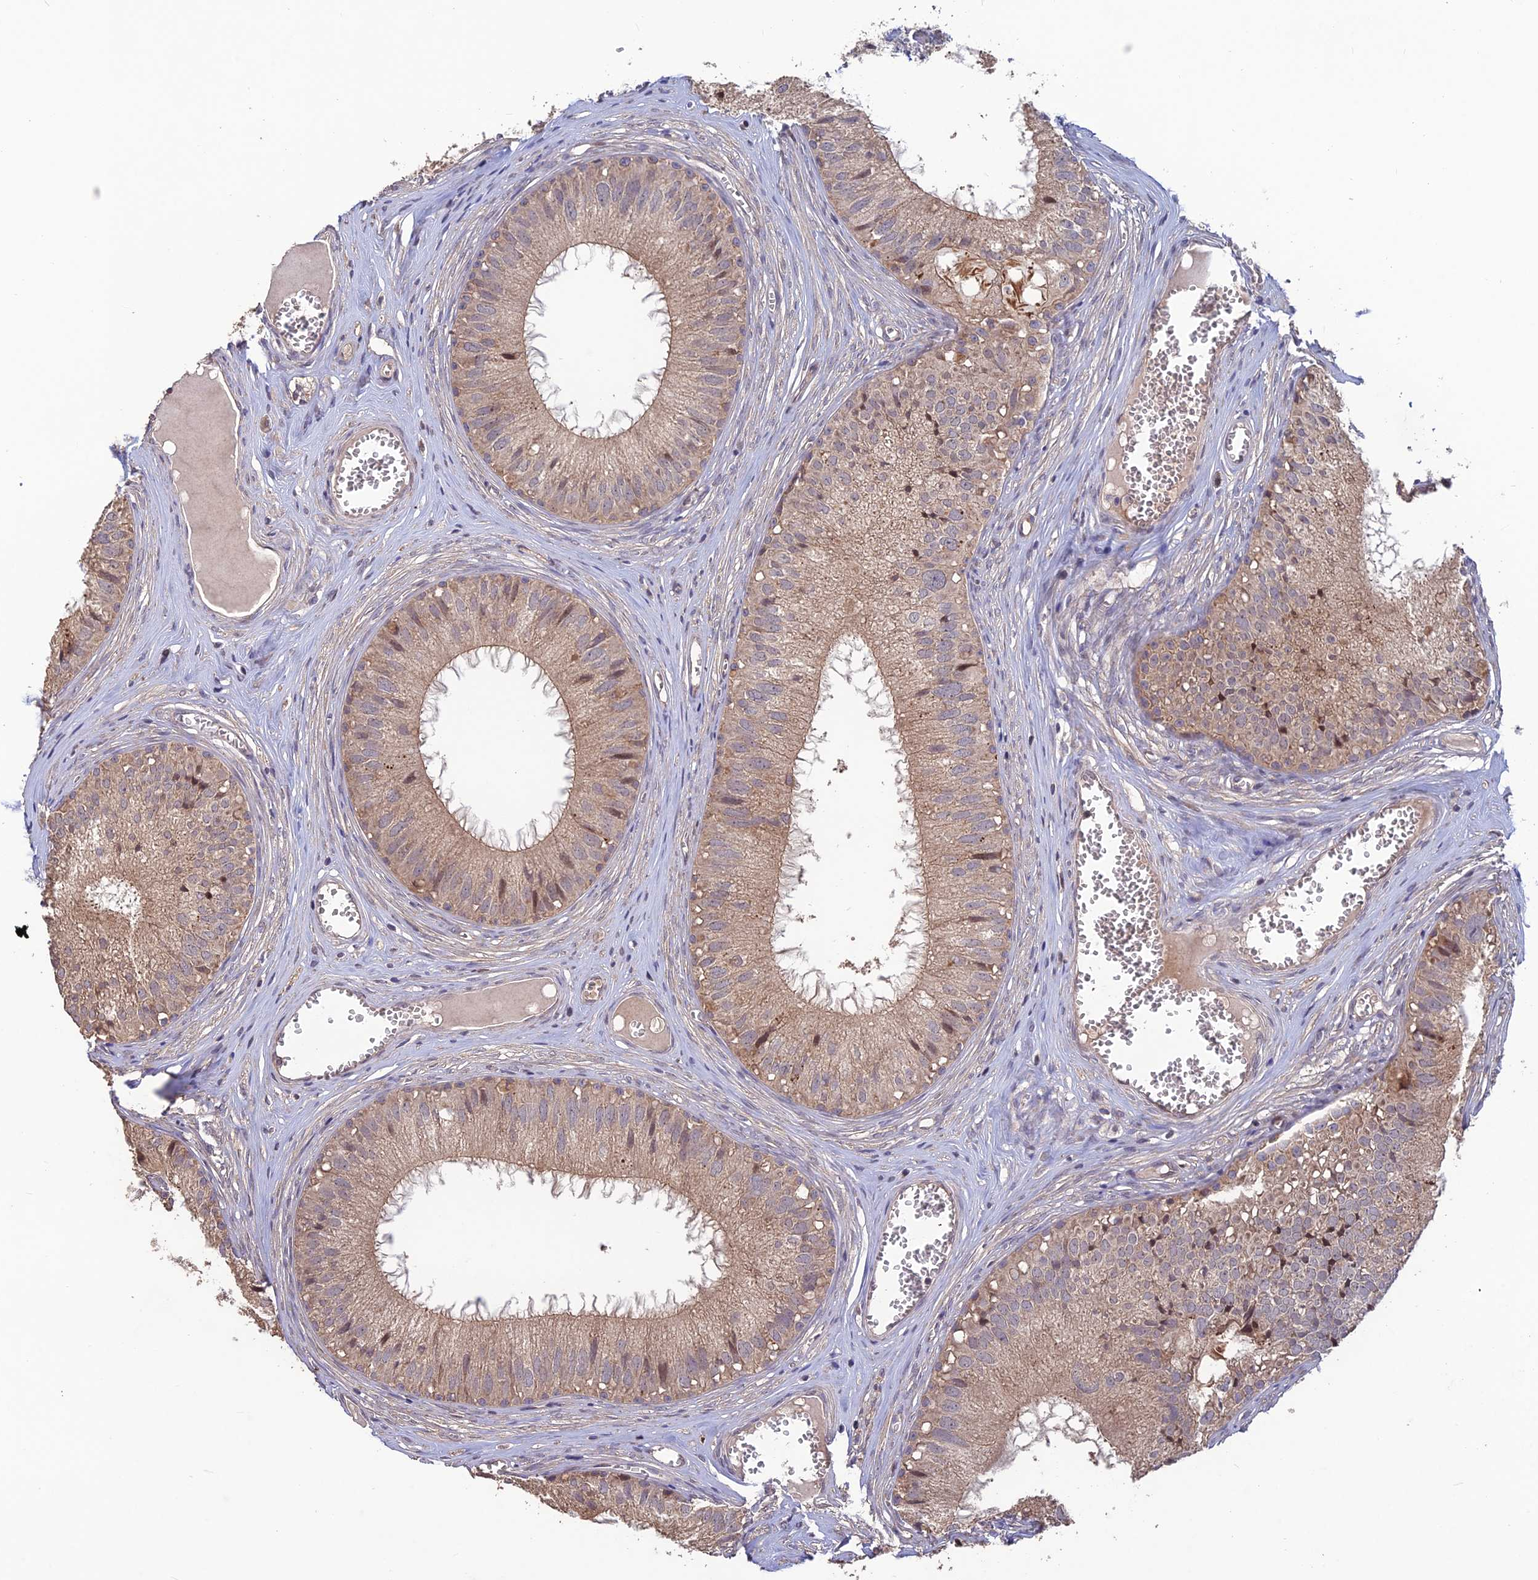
{"staining": {"intensity": "weak", "quantity": "25%-75%", "location": "cytoplasmic/membranous"}, "tissue": "epididymis", "cell_type": "Glandular cells", "image_type": "normal", "snomed": [{"axis": "morphology", "description": "Normal tissue, NOS"}, {"axis": "topography", "description": "Epididymis"}], "caption": "Immunohistochemistry (DAB) staining of unremarkable human epididymis displays weak cytoplasmic/membranous protein expression in approximately 25%-75% of glandular cells. Nuclei are stained in blue.", "gene": "SHISA5", "patient": {"sex": "male", "age": 36}}